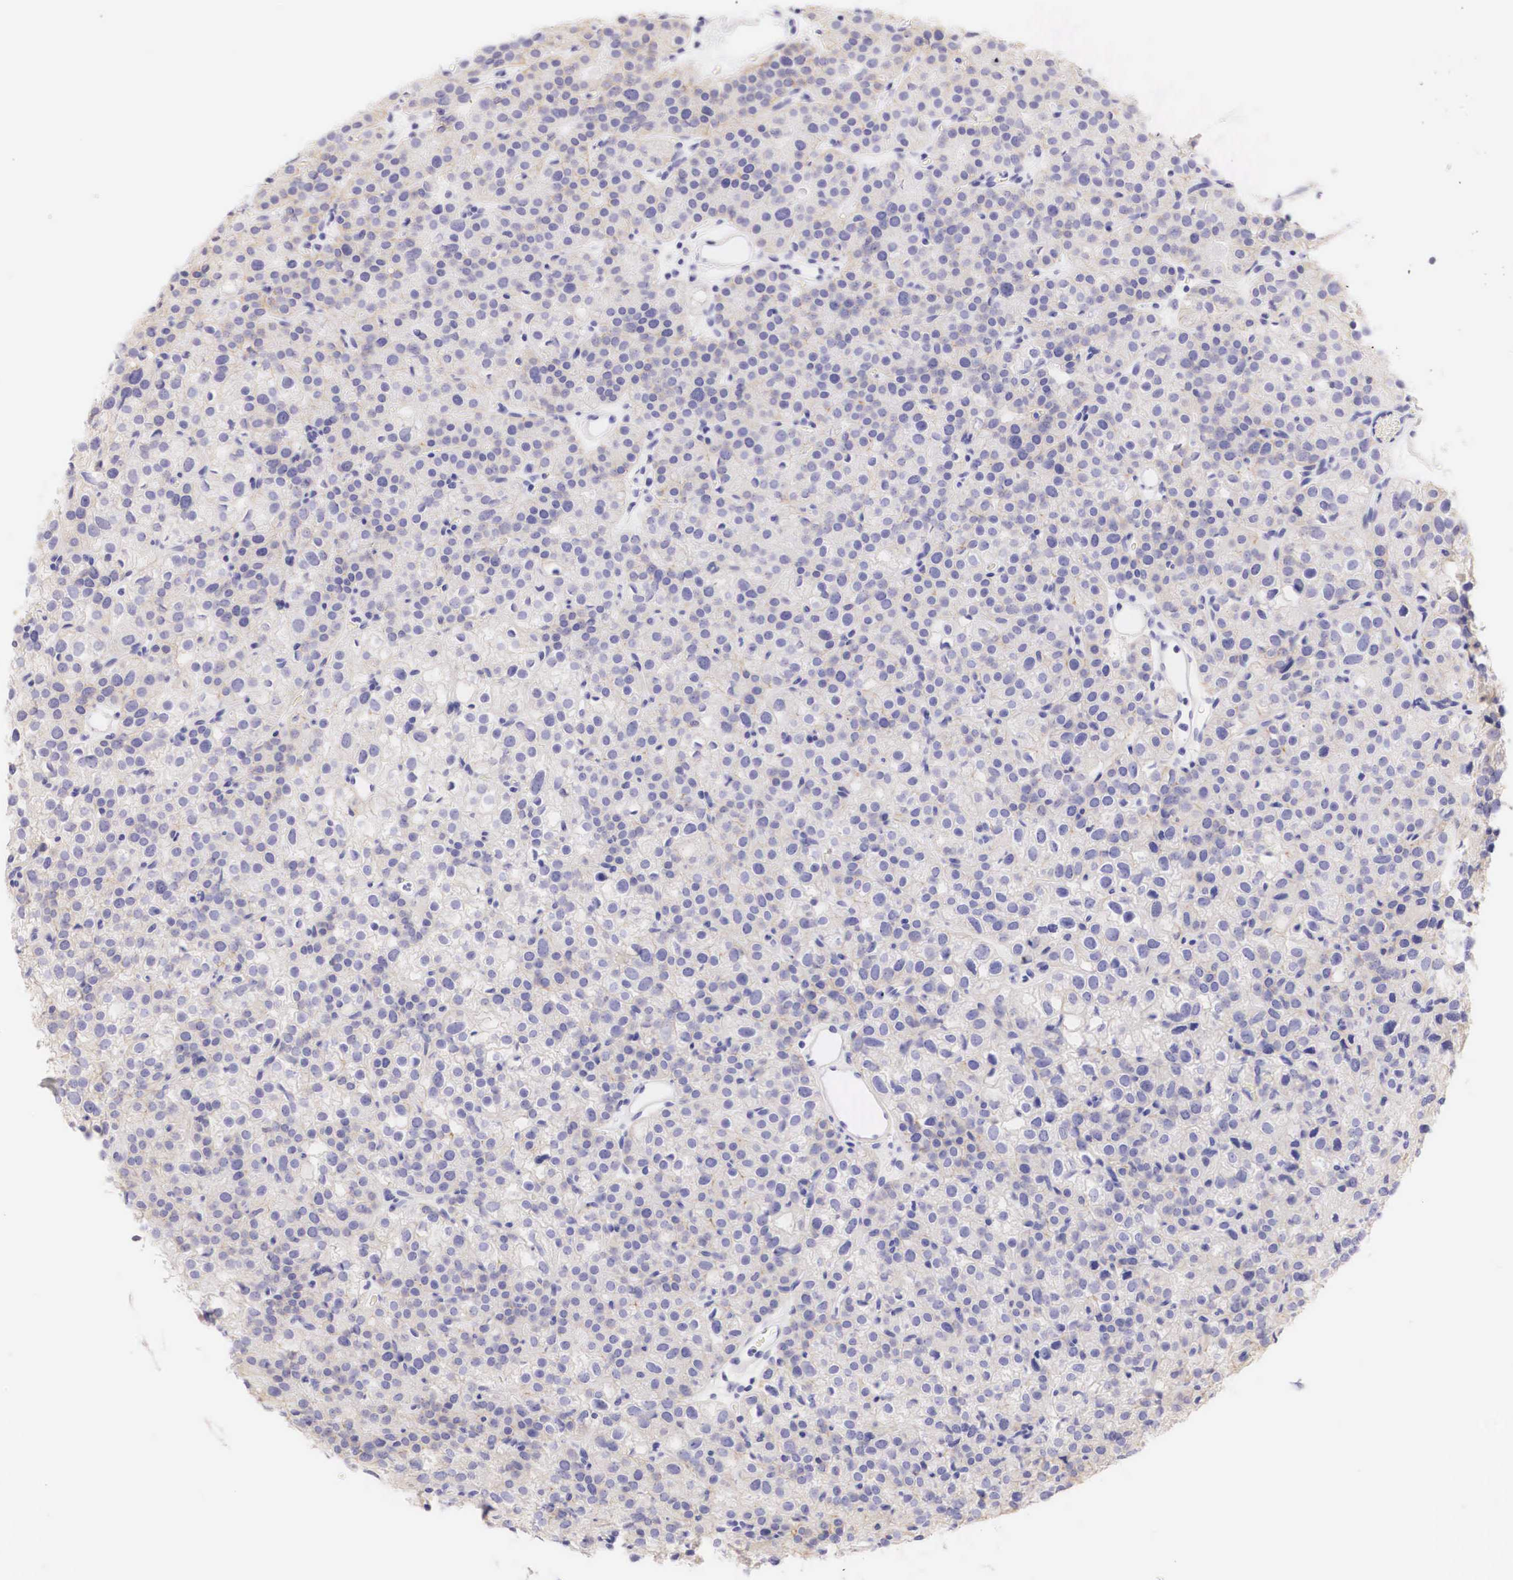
{"staining": {"intensity": "negative", "quantity": "none", "location": "none"}, "tissue": "parathyroid gland", "cell_type": "Glandular cells", "image_type": "normal", "snomed": [{"axis": "morphology", "description": "Normal tissue, NOS"}, {"axis": "topography", "description": "Parathyroid gland"}], "caption": "Human parathyroid gland stained for a protein using IHC reveals no positivity in glandular cells.", "gene": "ERBB2", "patient": {"sex": "male", "age": 71}}